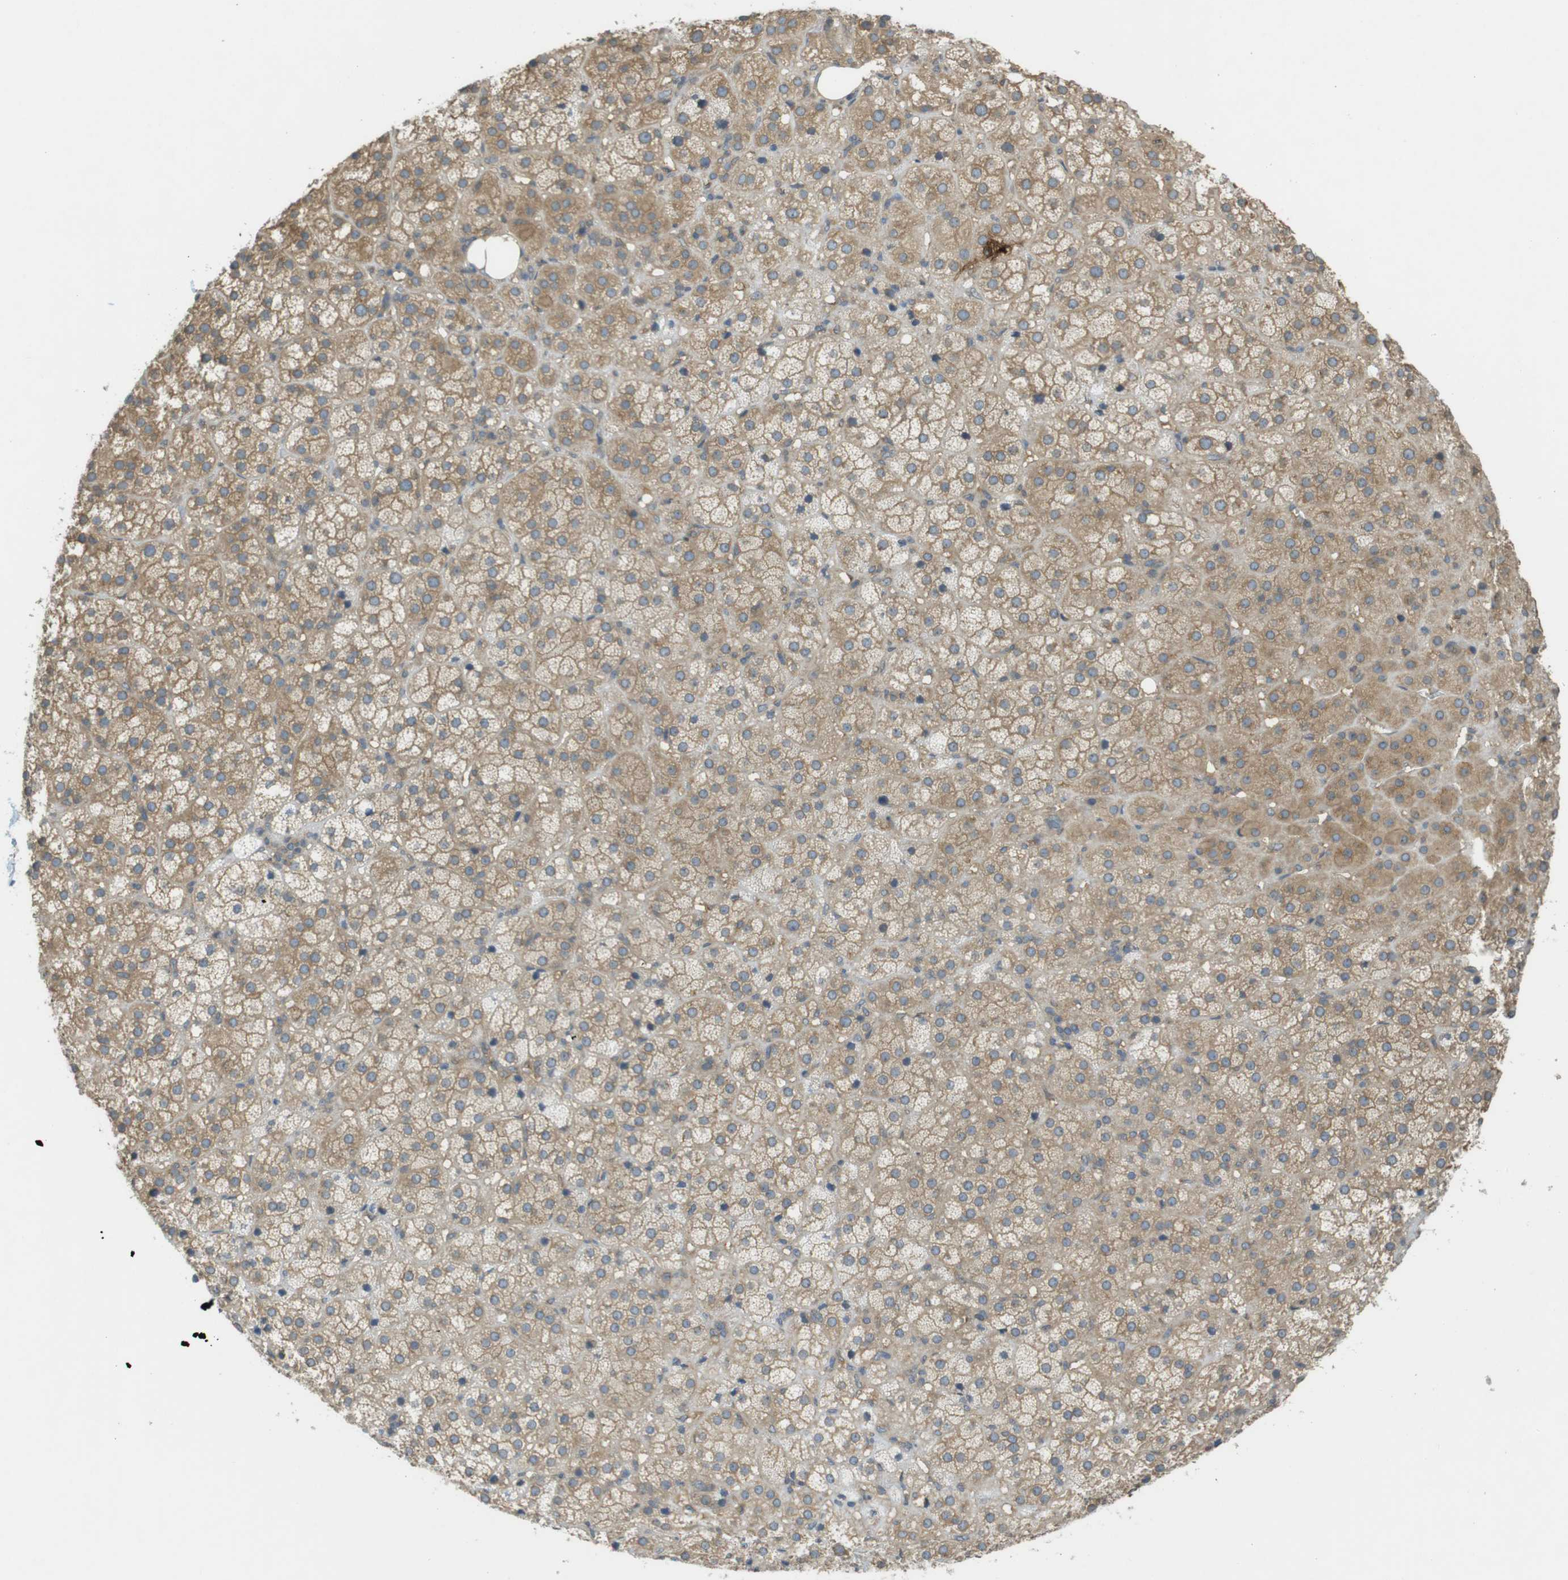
{"staining": {"intensity": "moderate", "quantity": ">75%", "location": "cytoplasmic/membranous"}, "tissue": "adrenal gland", "cell_type": "Glandular cells", "image_type": "normal", "snomed": [{"axis": "morphology", "description": "Normal tissue, NOS"}, {"axis": "topography", "description": "Adrenal gland"}], "caption": "Immunohistochemical staining of normal adrenal gland displays medium levels of moderate cytoplasmic/membranous expression in about >75% of glandular cells. (DAB (3,3'-diaminobenzidine) IHC, brown staining for protein, blue staining for nuclei).", "gene": "KIF5B", "patient": {"sex": "female", "age": 57}}